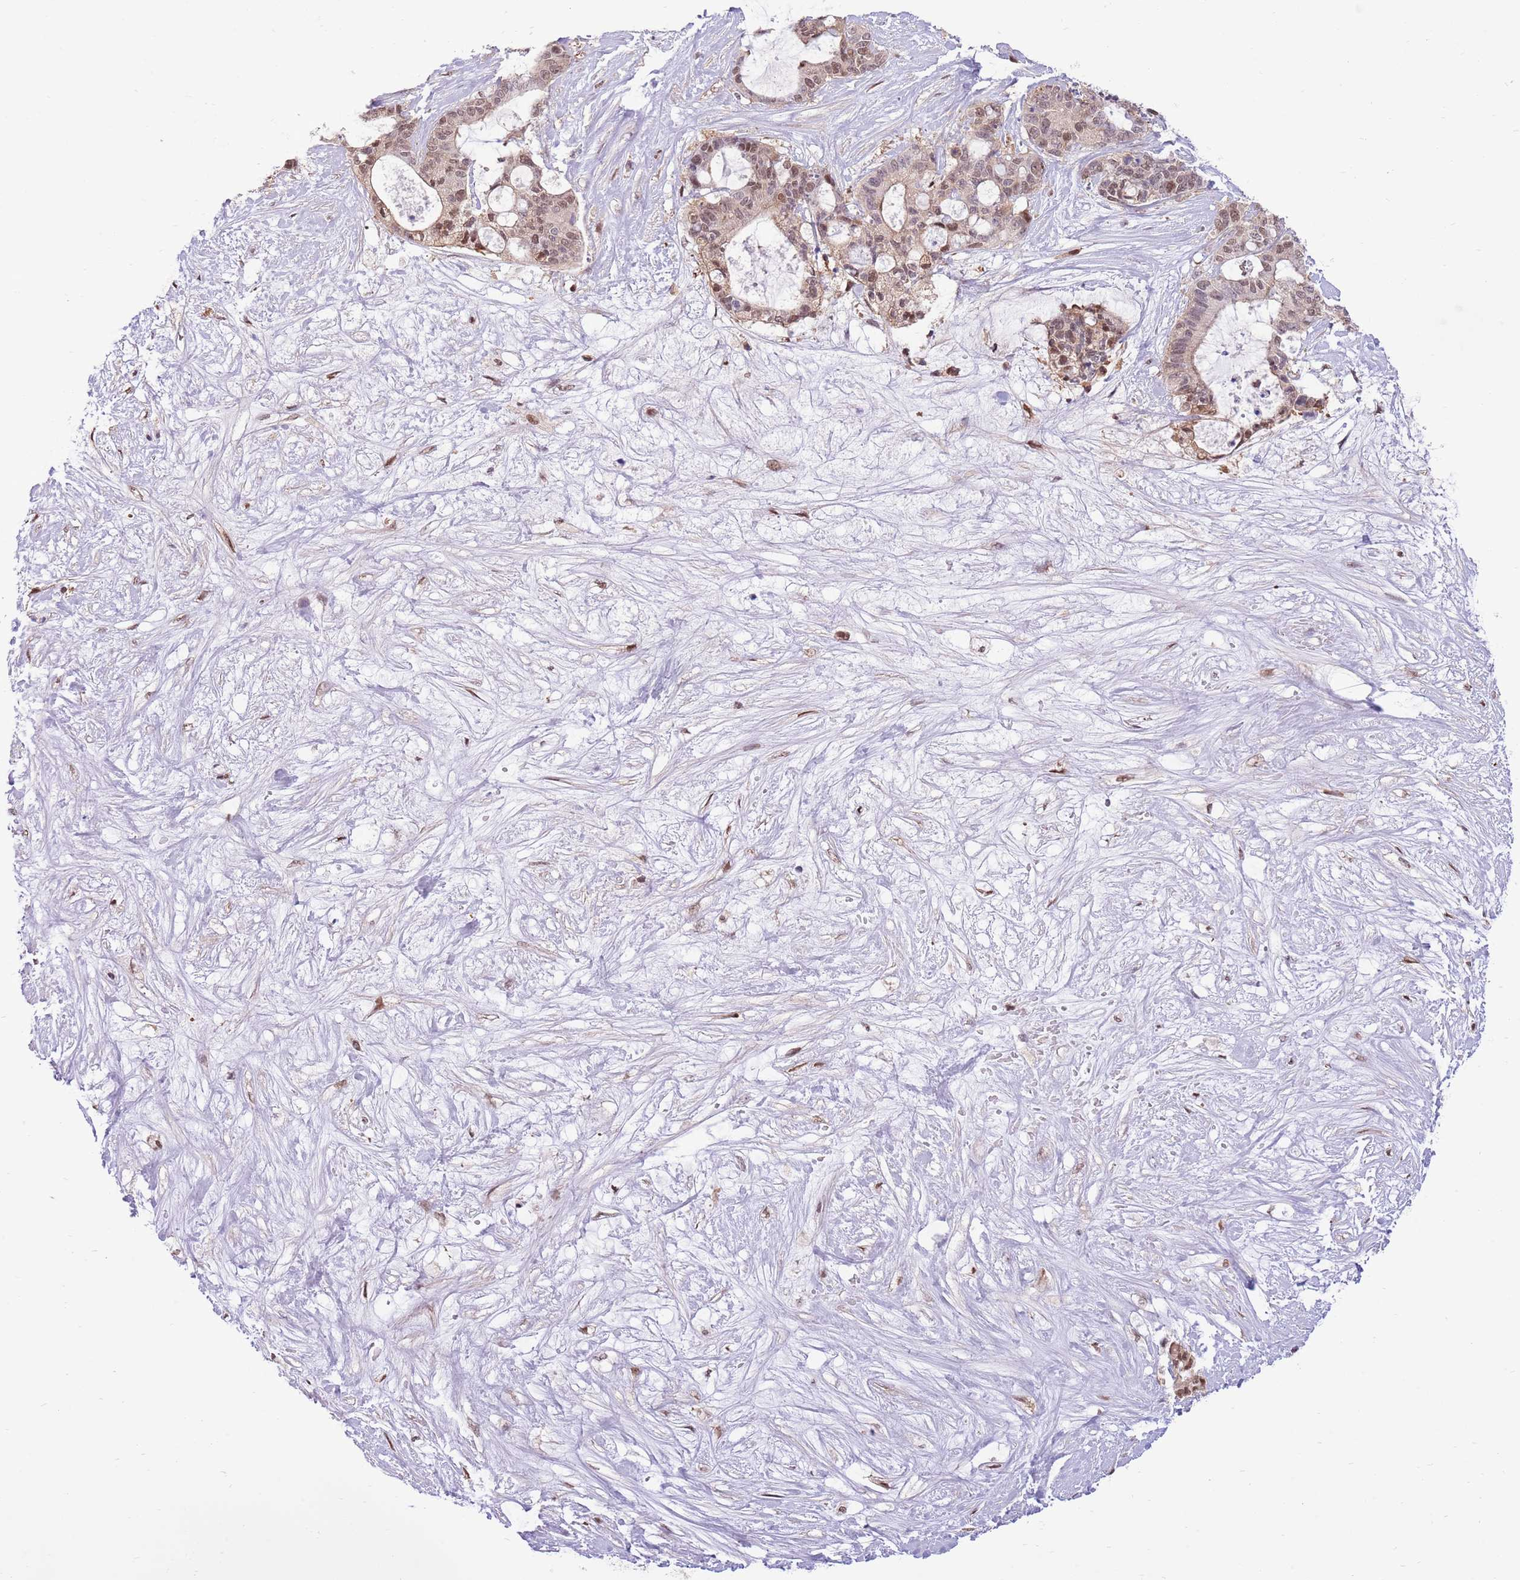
{"staining": {"intensity": "moderate", "quantity": ">75%", "location": "nuclear"}, "tissue": "liver cancer", "cell_type": "Tumor cells", "image_type": "cancer", "snomed": [{"axis": "morphology", "description": "Normal tissue, NOS"}, {"axis": "morphology", "description": "Cholangiocarcinoma"}, {"axis": "topography", "description": "Liver"}, {"axis": "topography", "description": "Peripheral nerve tissue"}], "caption": "Human liver cancer stained with a brown dye displays moderate nuclear positive positivity in approximately >75% of tumor cells.", "gene": "NSFL1C", "patient": {"sex": "female", "age": 73}}